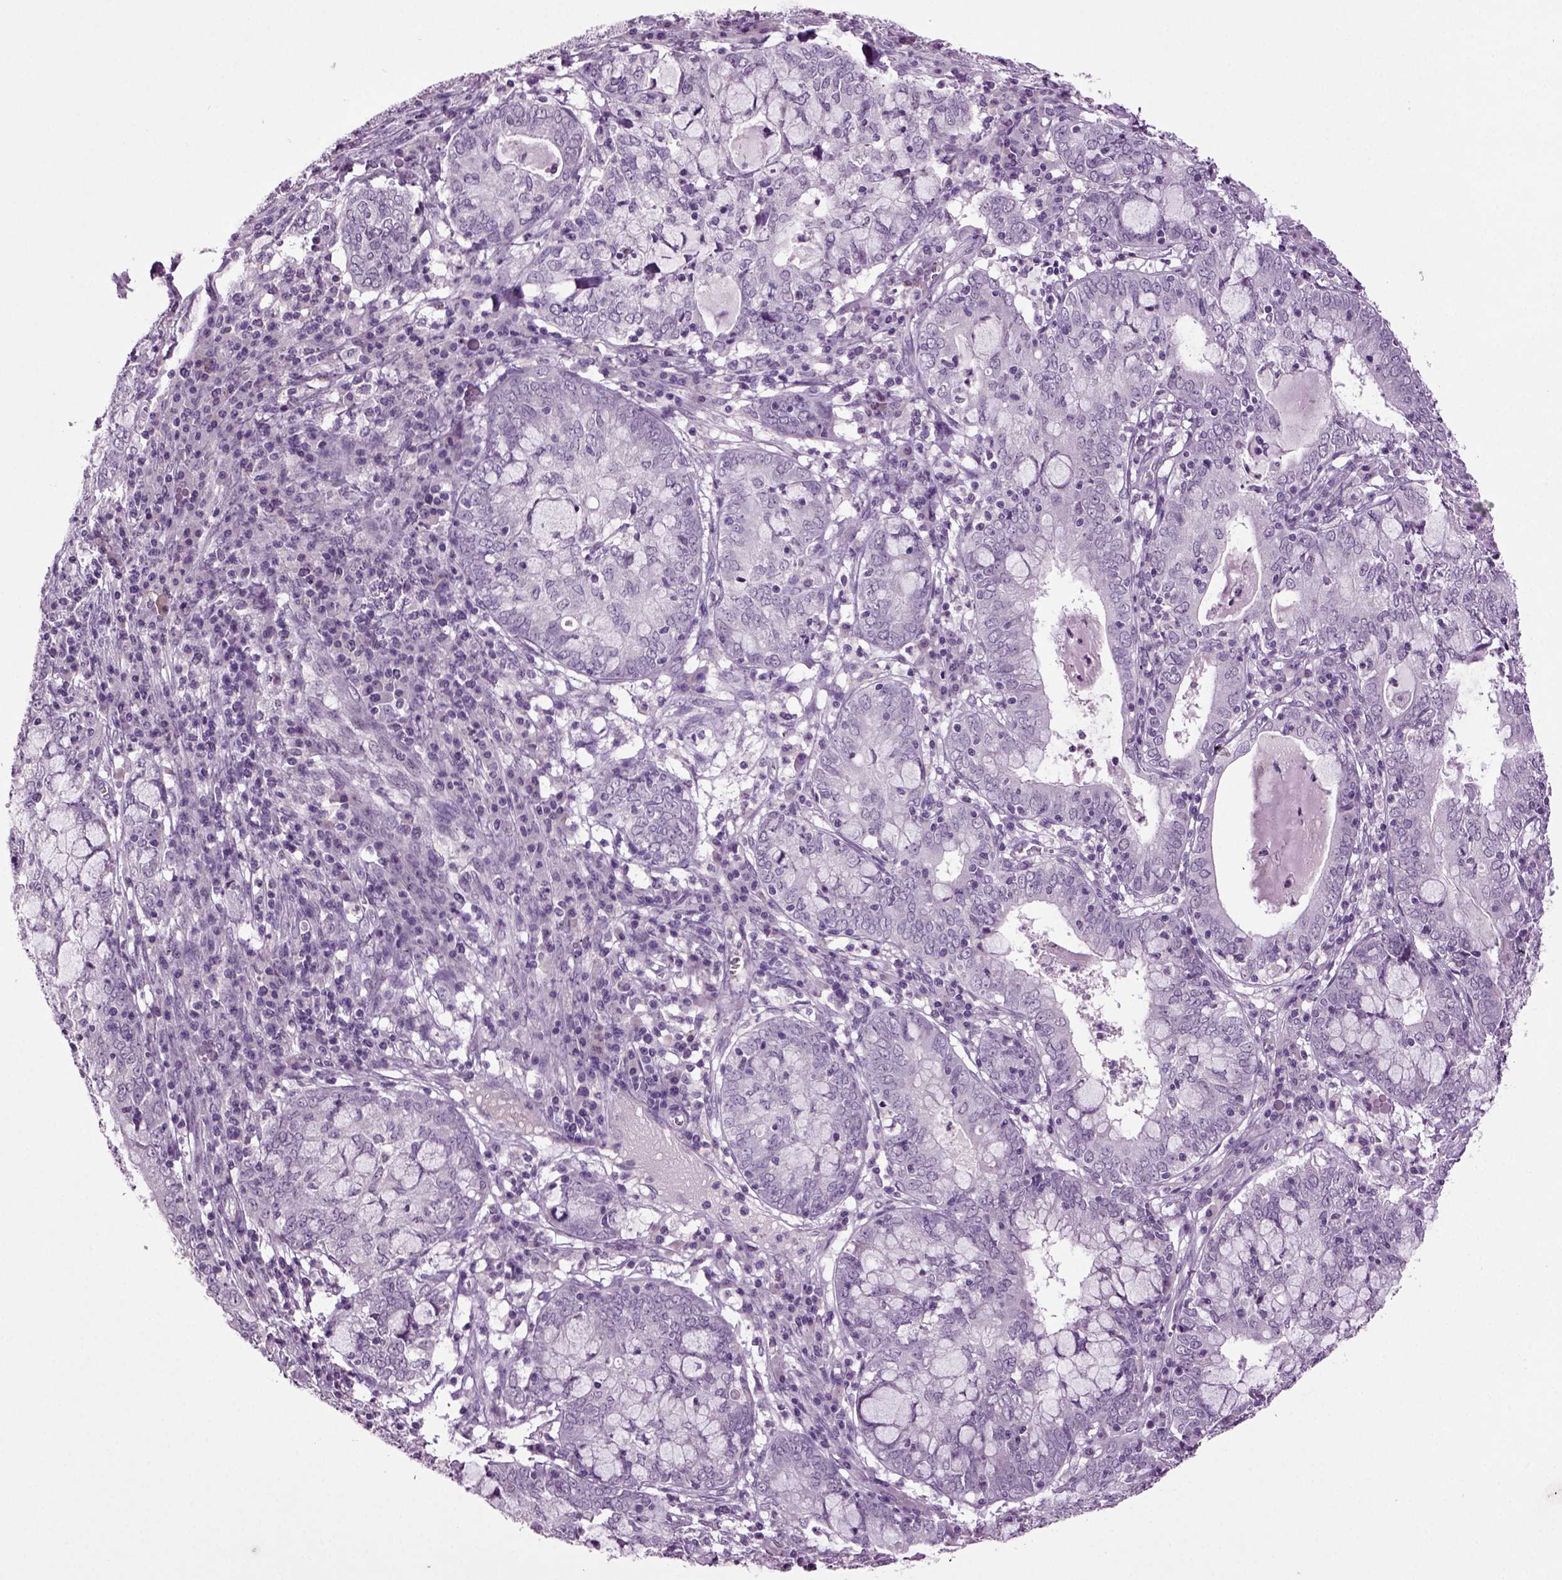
{"staining": {"intensity": "negative", "quantity": "none", "location": "none"}, "tissue": "cervical cancer", "cell_type": "Tumor cells", "image_type": "cancer", "snomed": [{"axis": "morphology", "description": "Adenocarcinoma, NOS"}, {"axis": "topography", "description": "Cervix"}], "caption": "IHC micrograph of human adenocarcinoma (cervical) stained for a protein (brown), which exhibits no positivity in tumor cells.", "gene": "SLC17A6", "patient": {"sex": "female", "age": 40}}